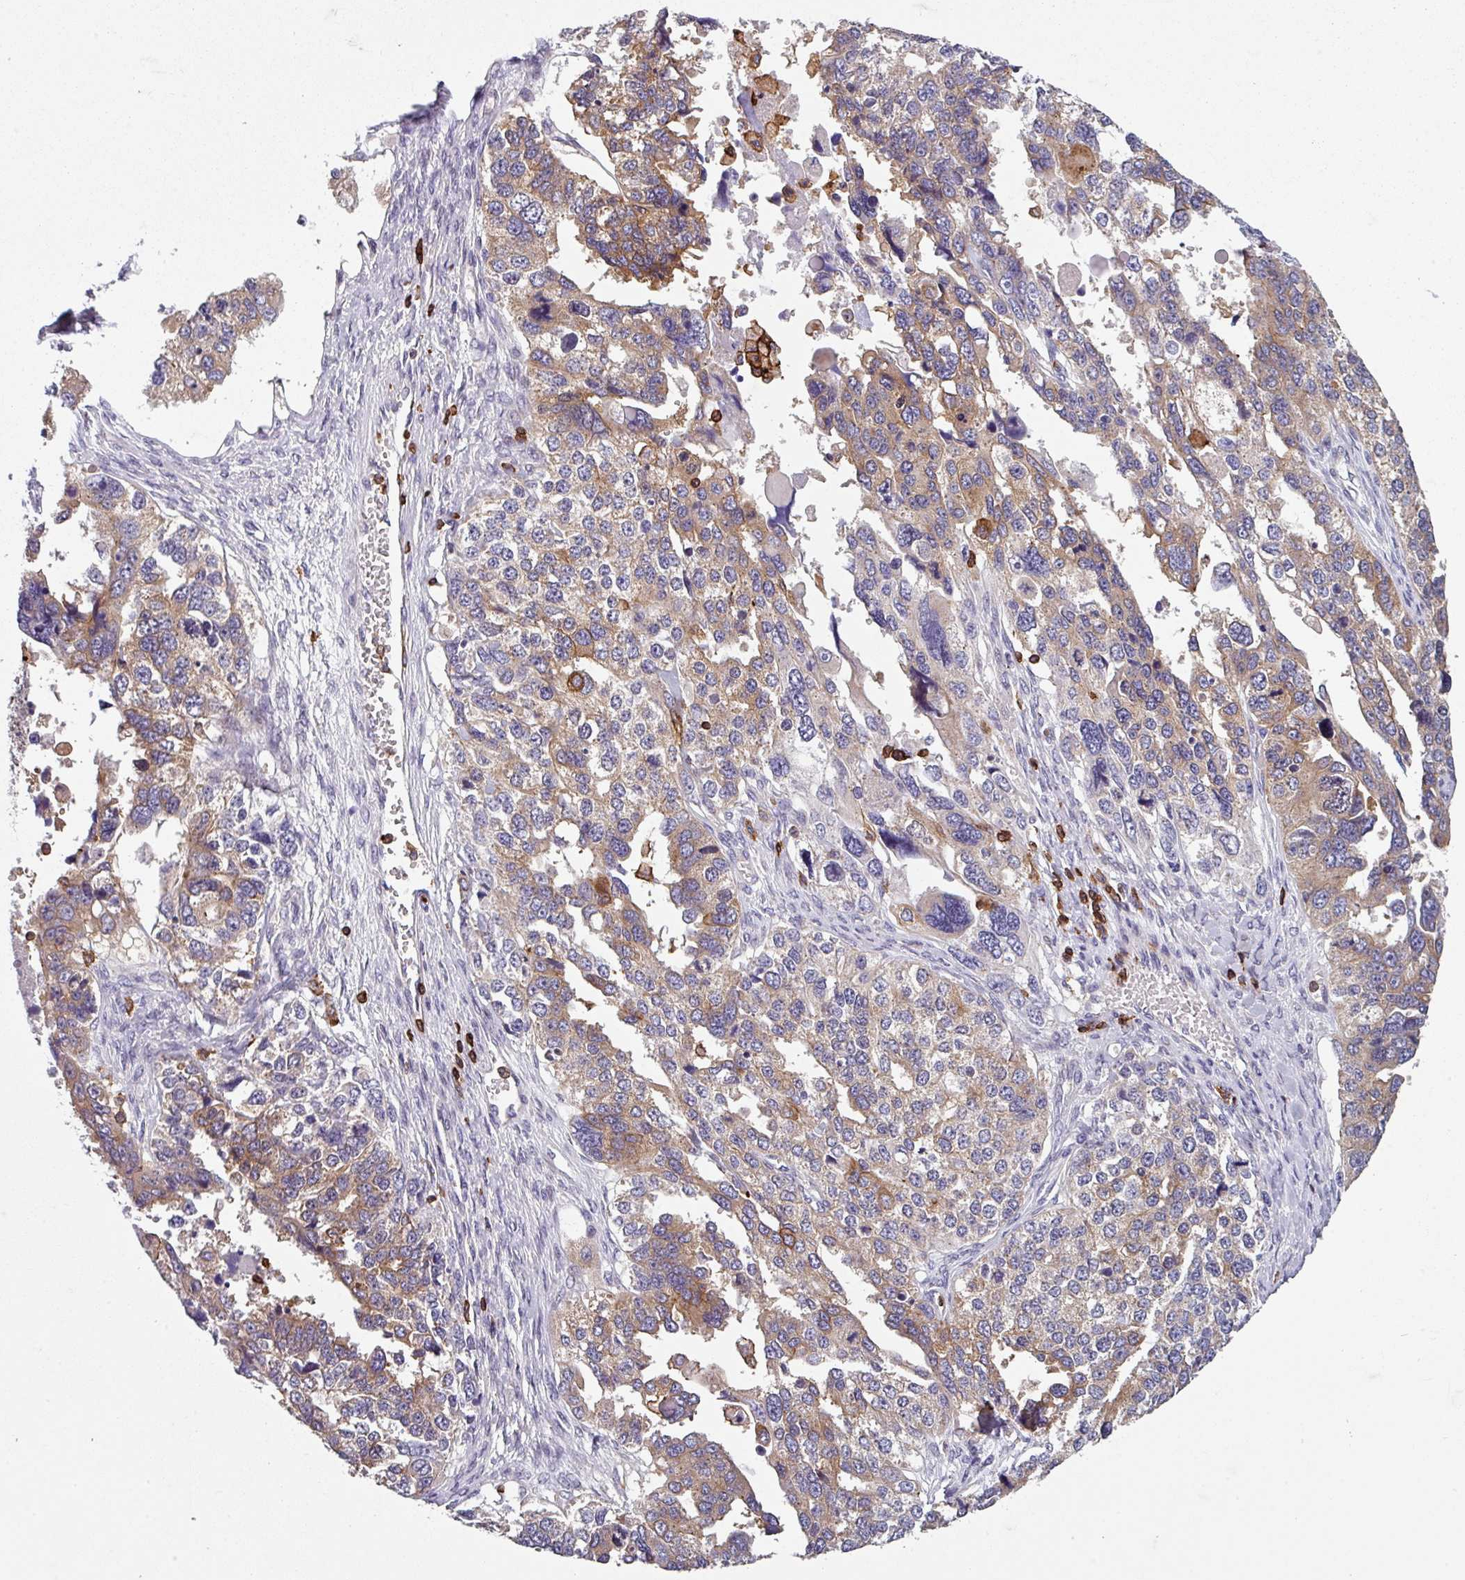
{"staining": {"intensity": "strong", "quantity": "25%-75%", "location": "cytoplasmic/membranous"}, "tissue": "ovarian cancer", "cell_type": "Tumor cells", "image_type": "cancer", "snomed": [{"axis": "morphology", "description": "Cystadenocarcinoma, serous, NOS"}, {"axis": "topography", "description": "Ovary"}], "caption": "Immunohistochemistry histopathology image of neoplastic tissue: human ovarian serous cystadenocarcinoma stained using IHC reveals high levels of strong protein expression localized specifically in the cytoplasmic/membranous of tumor cells, appearing as a cytoplasmic/membranous brown color.", "gene": "NEDD9", "patient": {"sex": "female", "age": 76}}